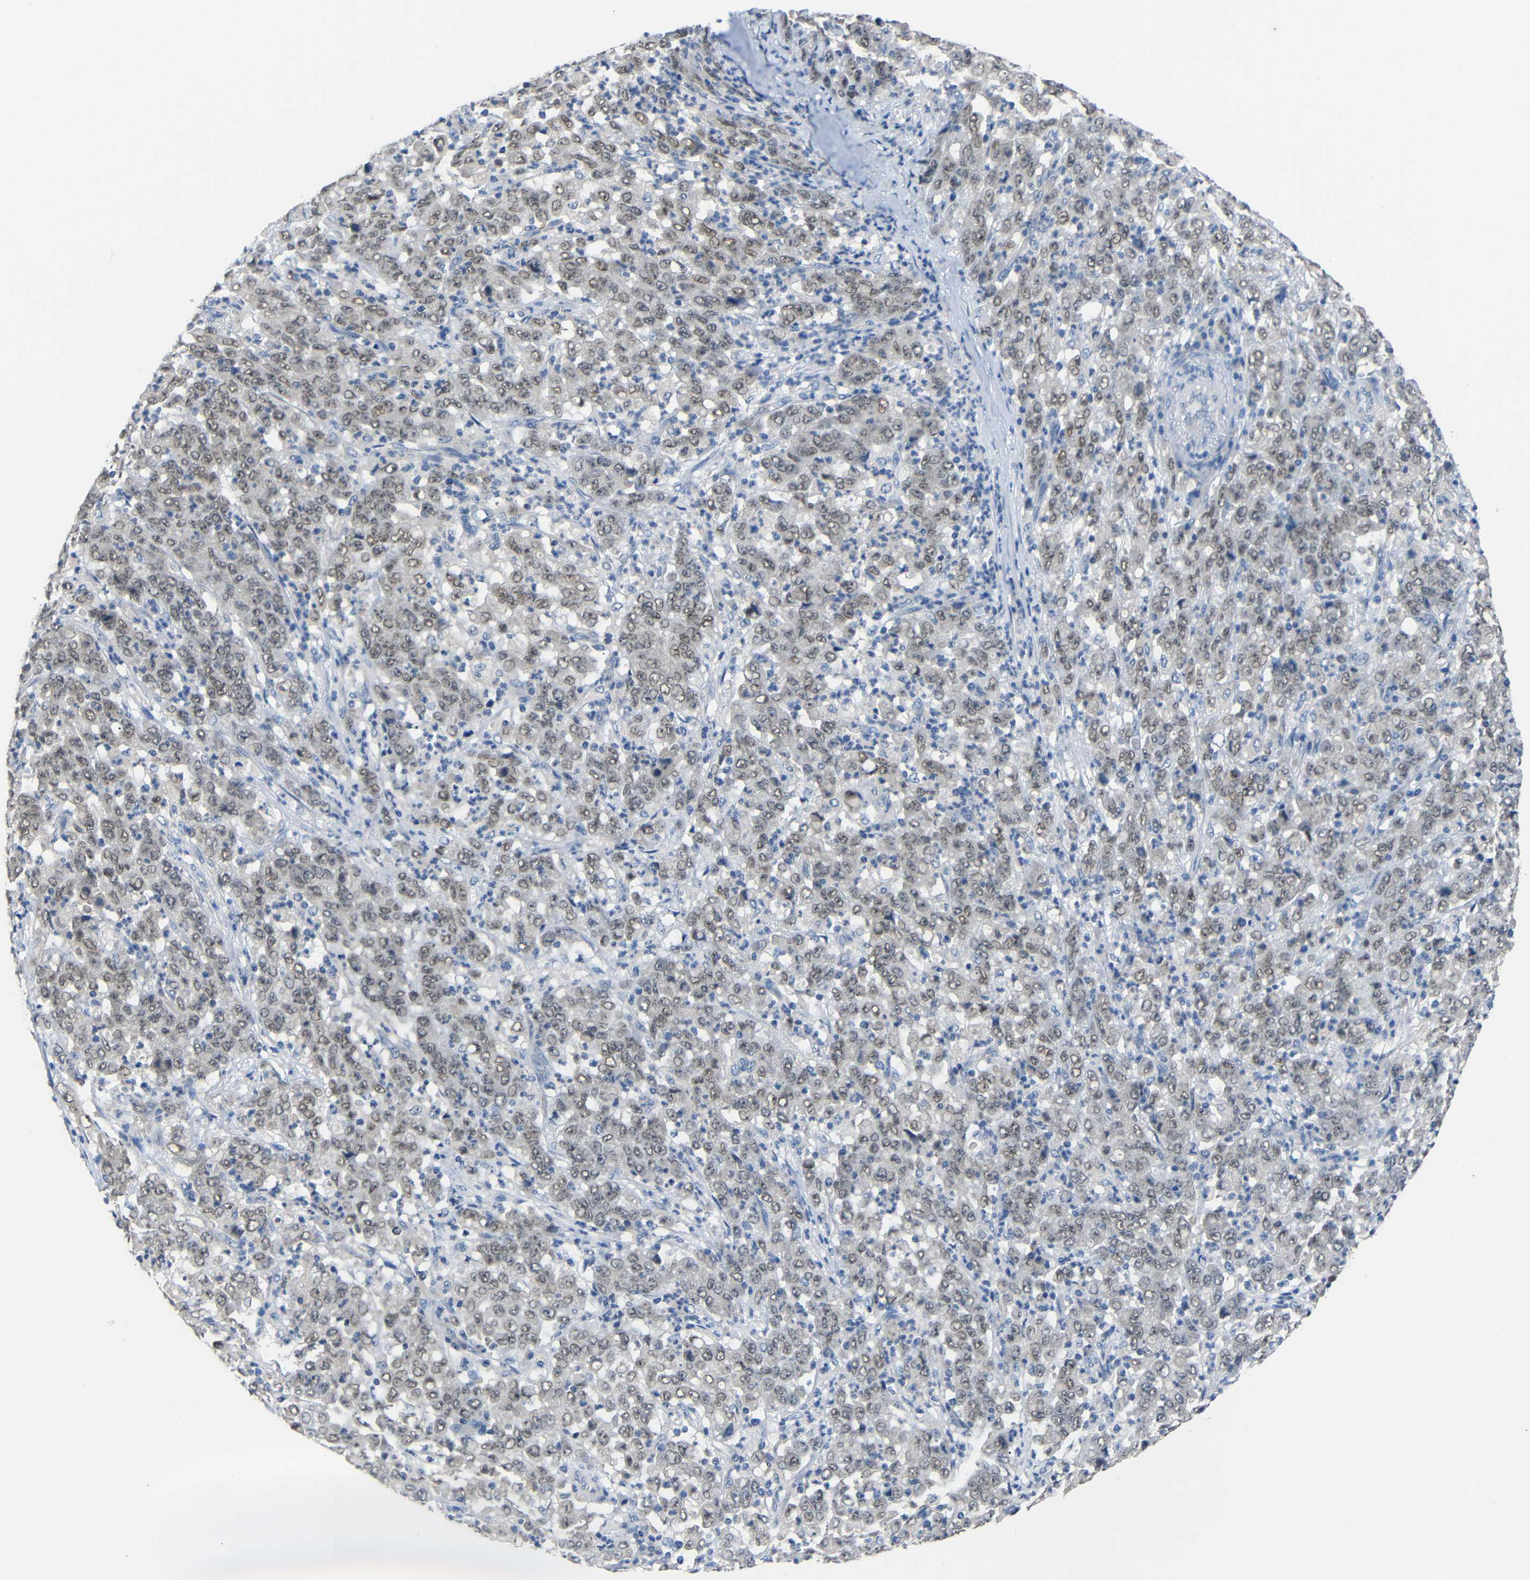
{"staining": {"intensity": "moderate", "quantity": "25%-75%", "location": "nuclear"}, "tissue": "stomach cancer", "cell_type": "Tumor cells", "image_type": "cancer", "snomed": [{"axis": "morphology", "description": "Adenocarcinoma, NOS"}, {"axis": "topography", "description": "Stomach, lower"}], "caption": "Stomach cancer (adenocarcinoma) stained with IHC demonstrates moderate nuclear staining in approximately 25%-75% of tumor cells.", "gene": "HNF1A", "patient": {"sex": "female", "age": 71}}